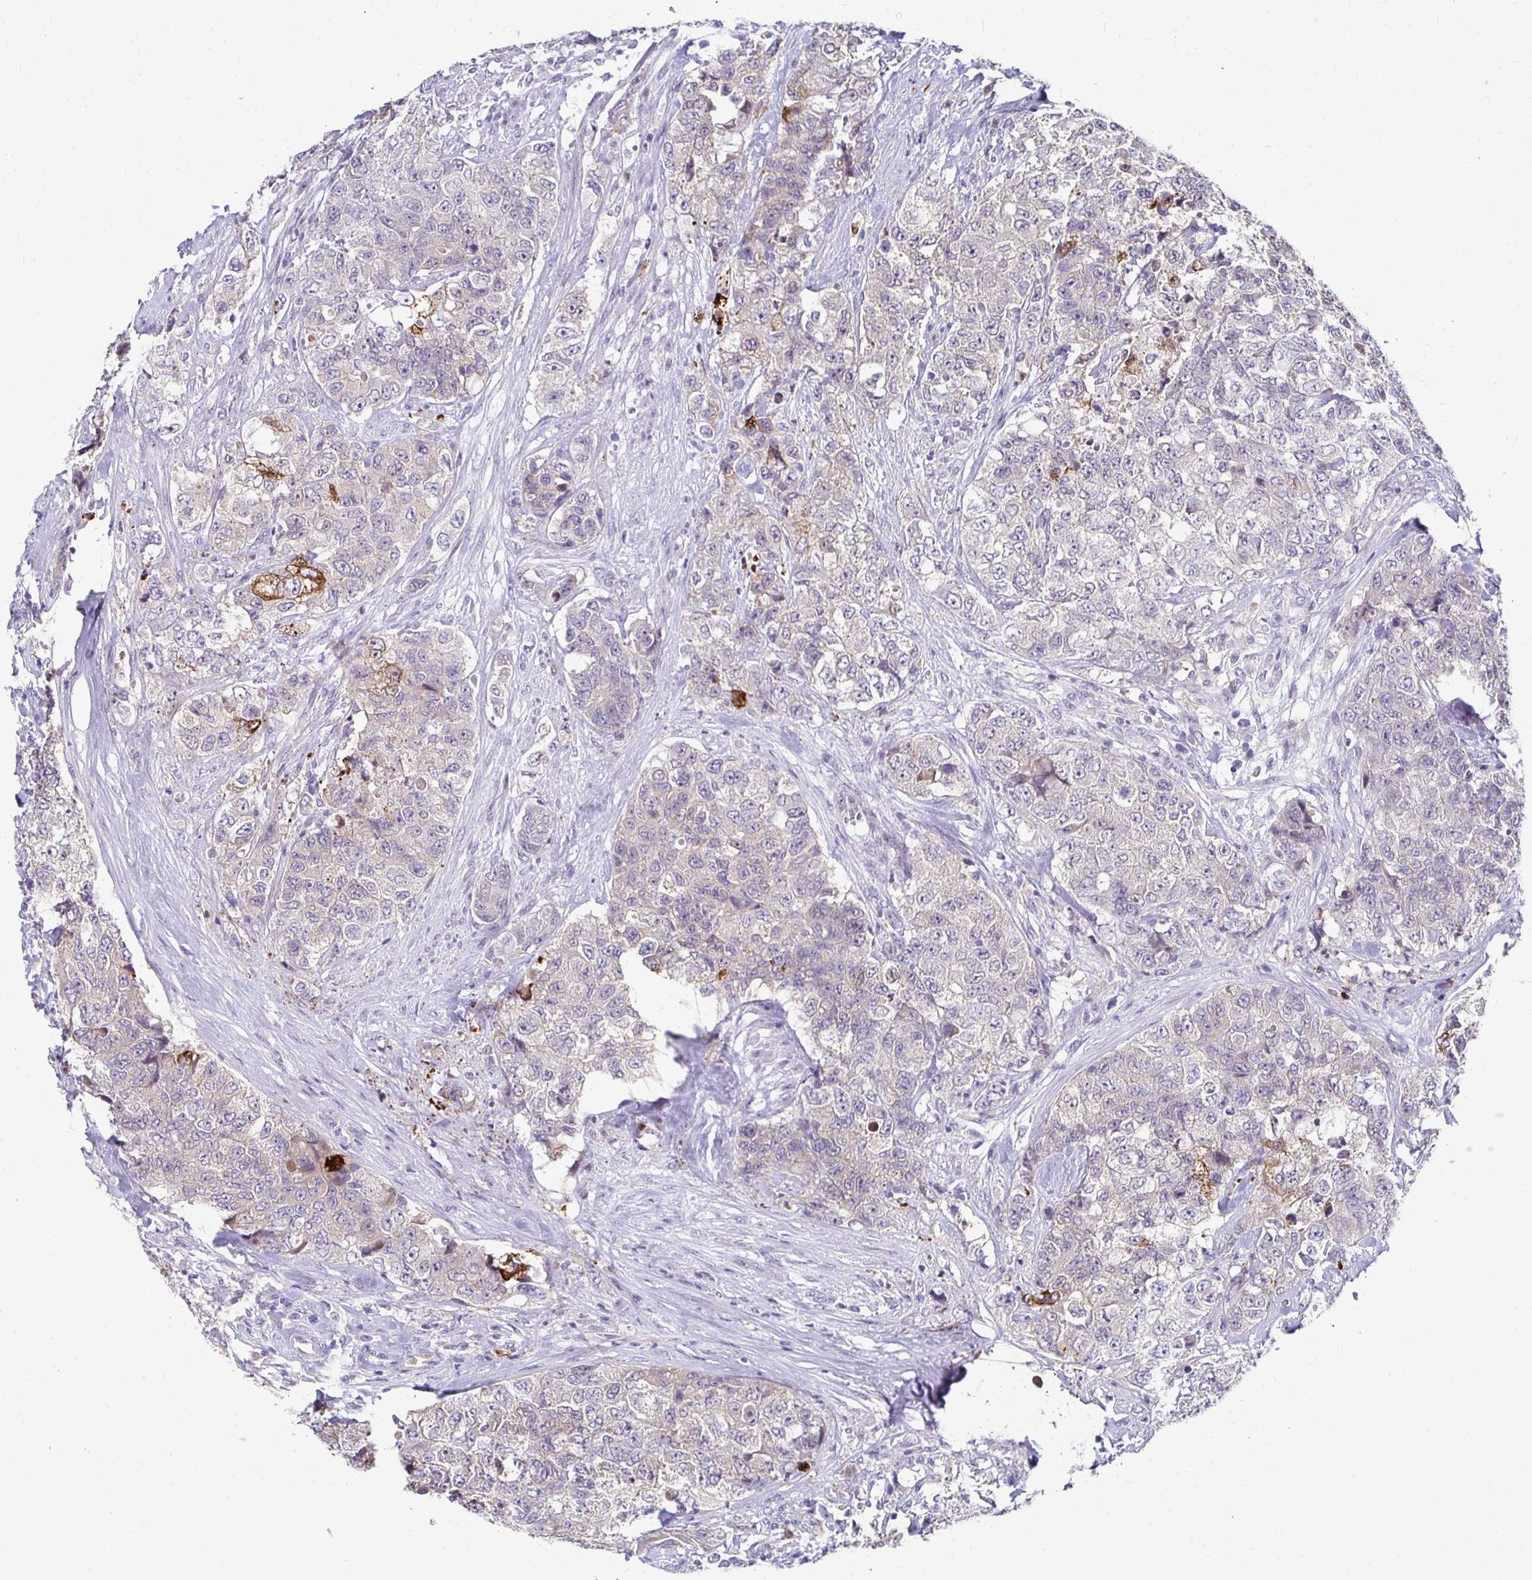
{"staining": {"intensity": "negative", "quantity": "none", "location": "none"}, "tissue": "urothelial cancer", "cell_type": "Tumor cells", "image_type": "cancer", "snomed": [{"axis": "morphology", "description": "Urothelial carcinoma, High grade"}, {"axis": "topography", "description": "Urinary bladder"}], "caption": "This photomicrograph is of urothelial cancer stained with immunohistochemistry (IHC) to label a protein in brown with the nuclei are counter-stained blue. There is no staining in tumor cells.", "gene": "PADI2", "patient": {"sex": "female", "age": 78}}